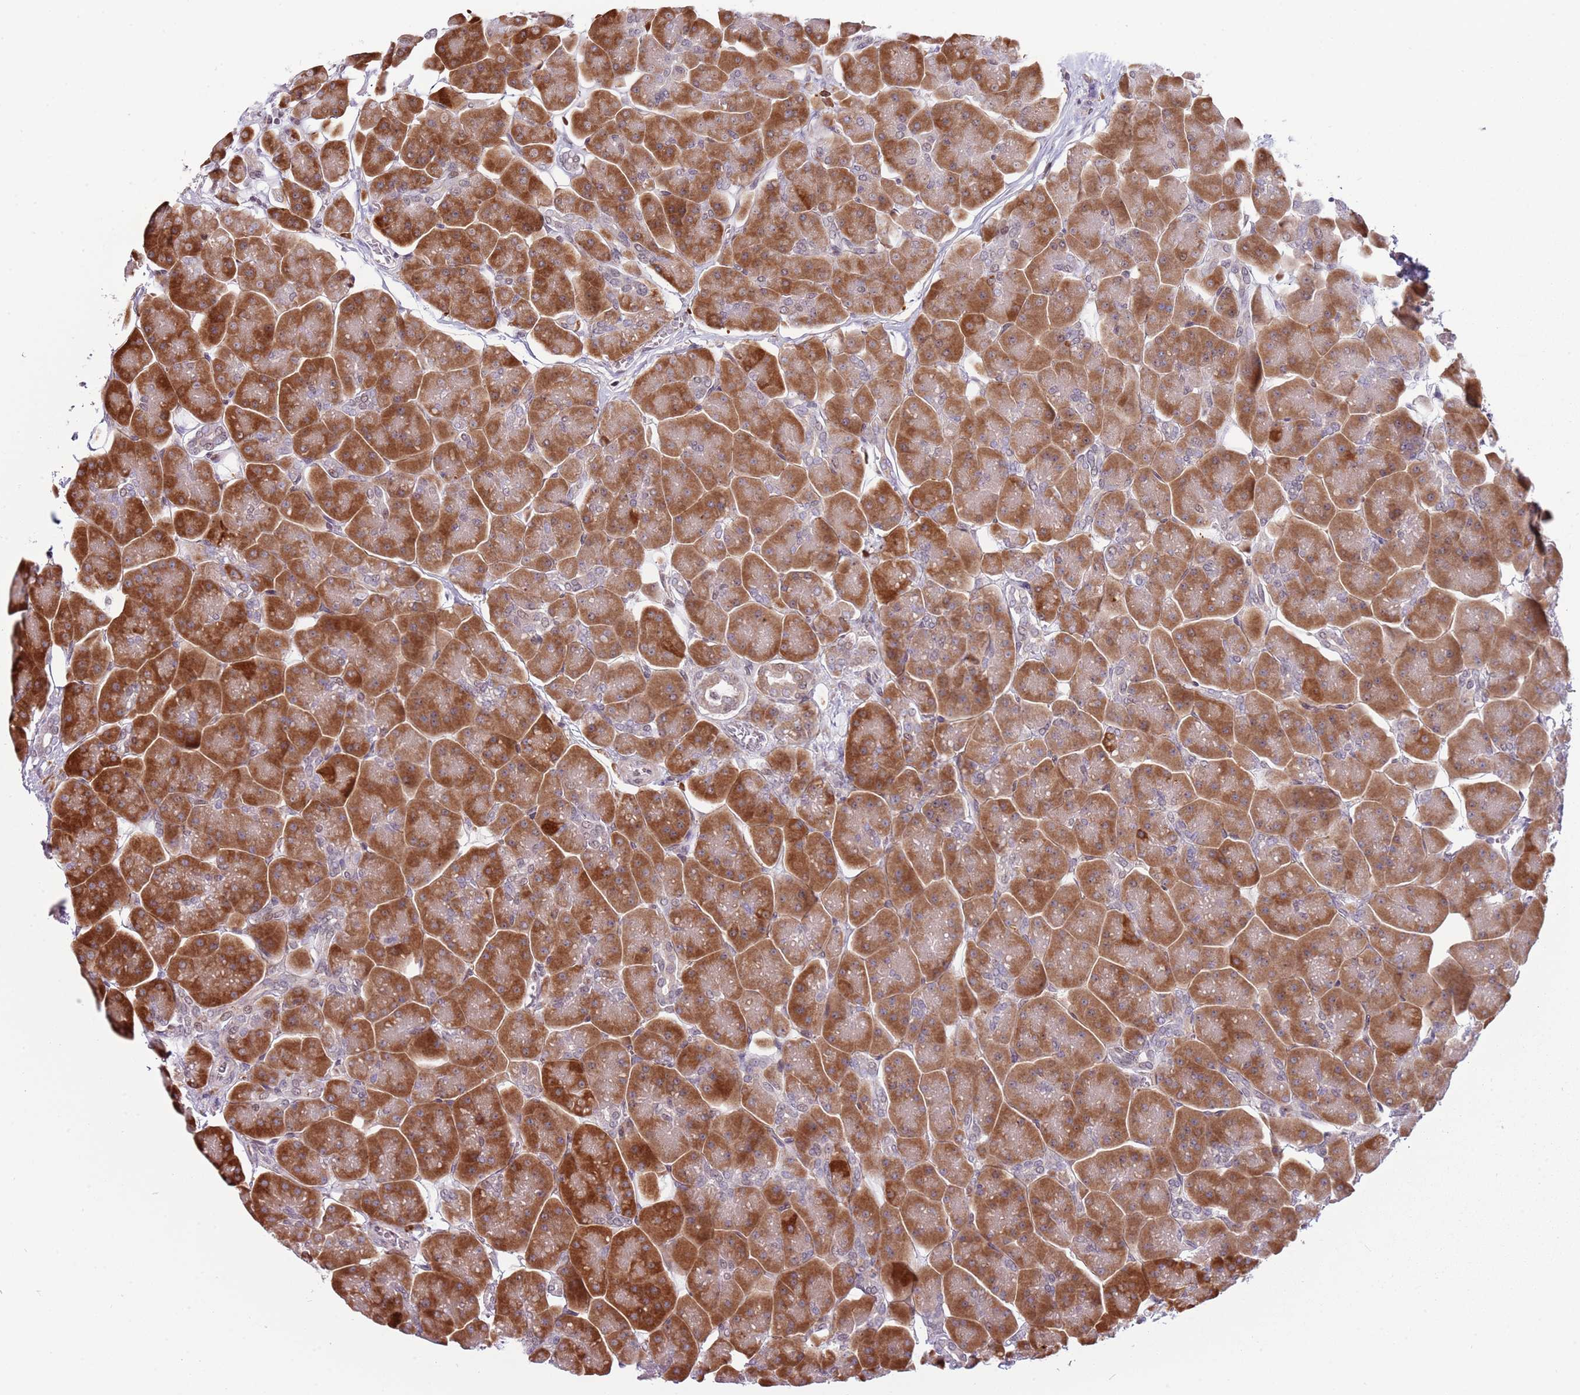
{"staining": {"intensity": "strong", "quantity": ">75%", "location": "cytoplasmic/membranous,nuclear"}, "tissue": "pancreas", "cell_type": "Exocrine glandular cells", "image_type": "normal", "snomed": [{"axis": "morphology", "description": "Normal tissue, NOS"}, {"axis": "topography", "description": "Pancreas"}], "caption": "Immunohistochemistry of normal human pancreas reveals high levels of strong cytoplasmic/membranous,nuclear staining in approximately >75% of exocrine glandular cells. (DAB (3,3'-diaminobenzidine) = brown stain, brightfield microscopy at high magnification).", "gene": "BARD1", "patient": {"sex": "male", "age": 66}}